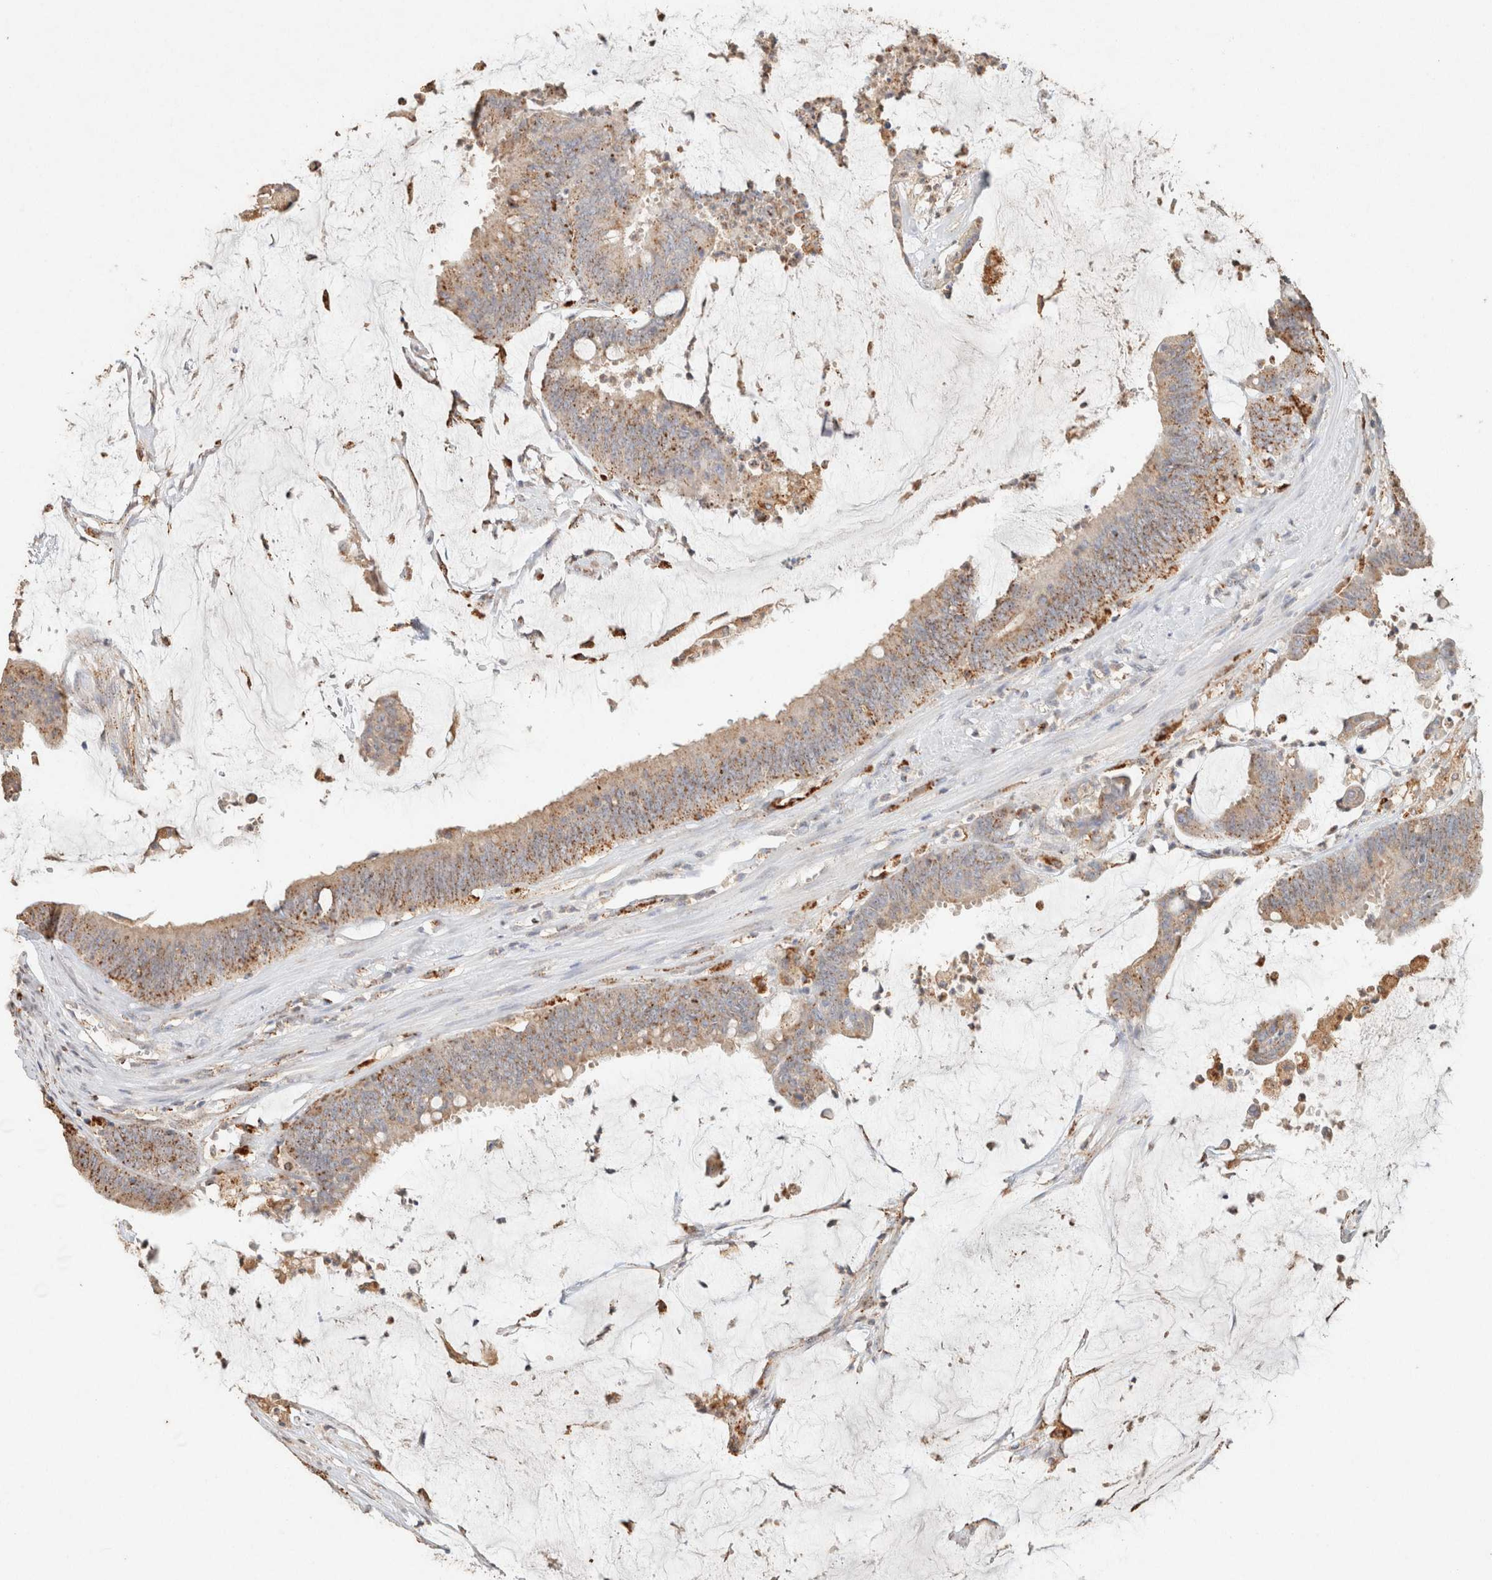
{"staining": {"intensity": "moderate", "quantity": ">75%", "location": "cytoplasmic/membranous"}, "tissue": "colorectal cancer", "cell_type": "Tumor cells", "image_type": "cancer", "snomed": [{"axis": "morphology", "description": "Adenocarcinoma, NOS"}, {"axis": "topography", "description": "Rectum"}], "caption": "Approximately >75% of tumor cells in human adenocarcinoma (colorectal) exhibit moderate cytoplasmic/membranous protein positivity as visualized by brown immunohistochemical staining.", "gene": "CTSC", "patient": {"sex": "female", "age": 66}}